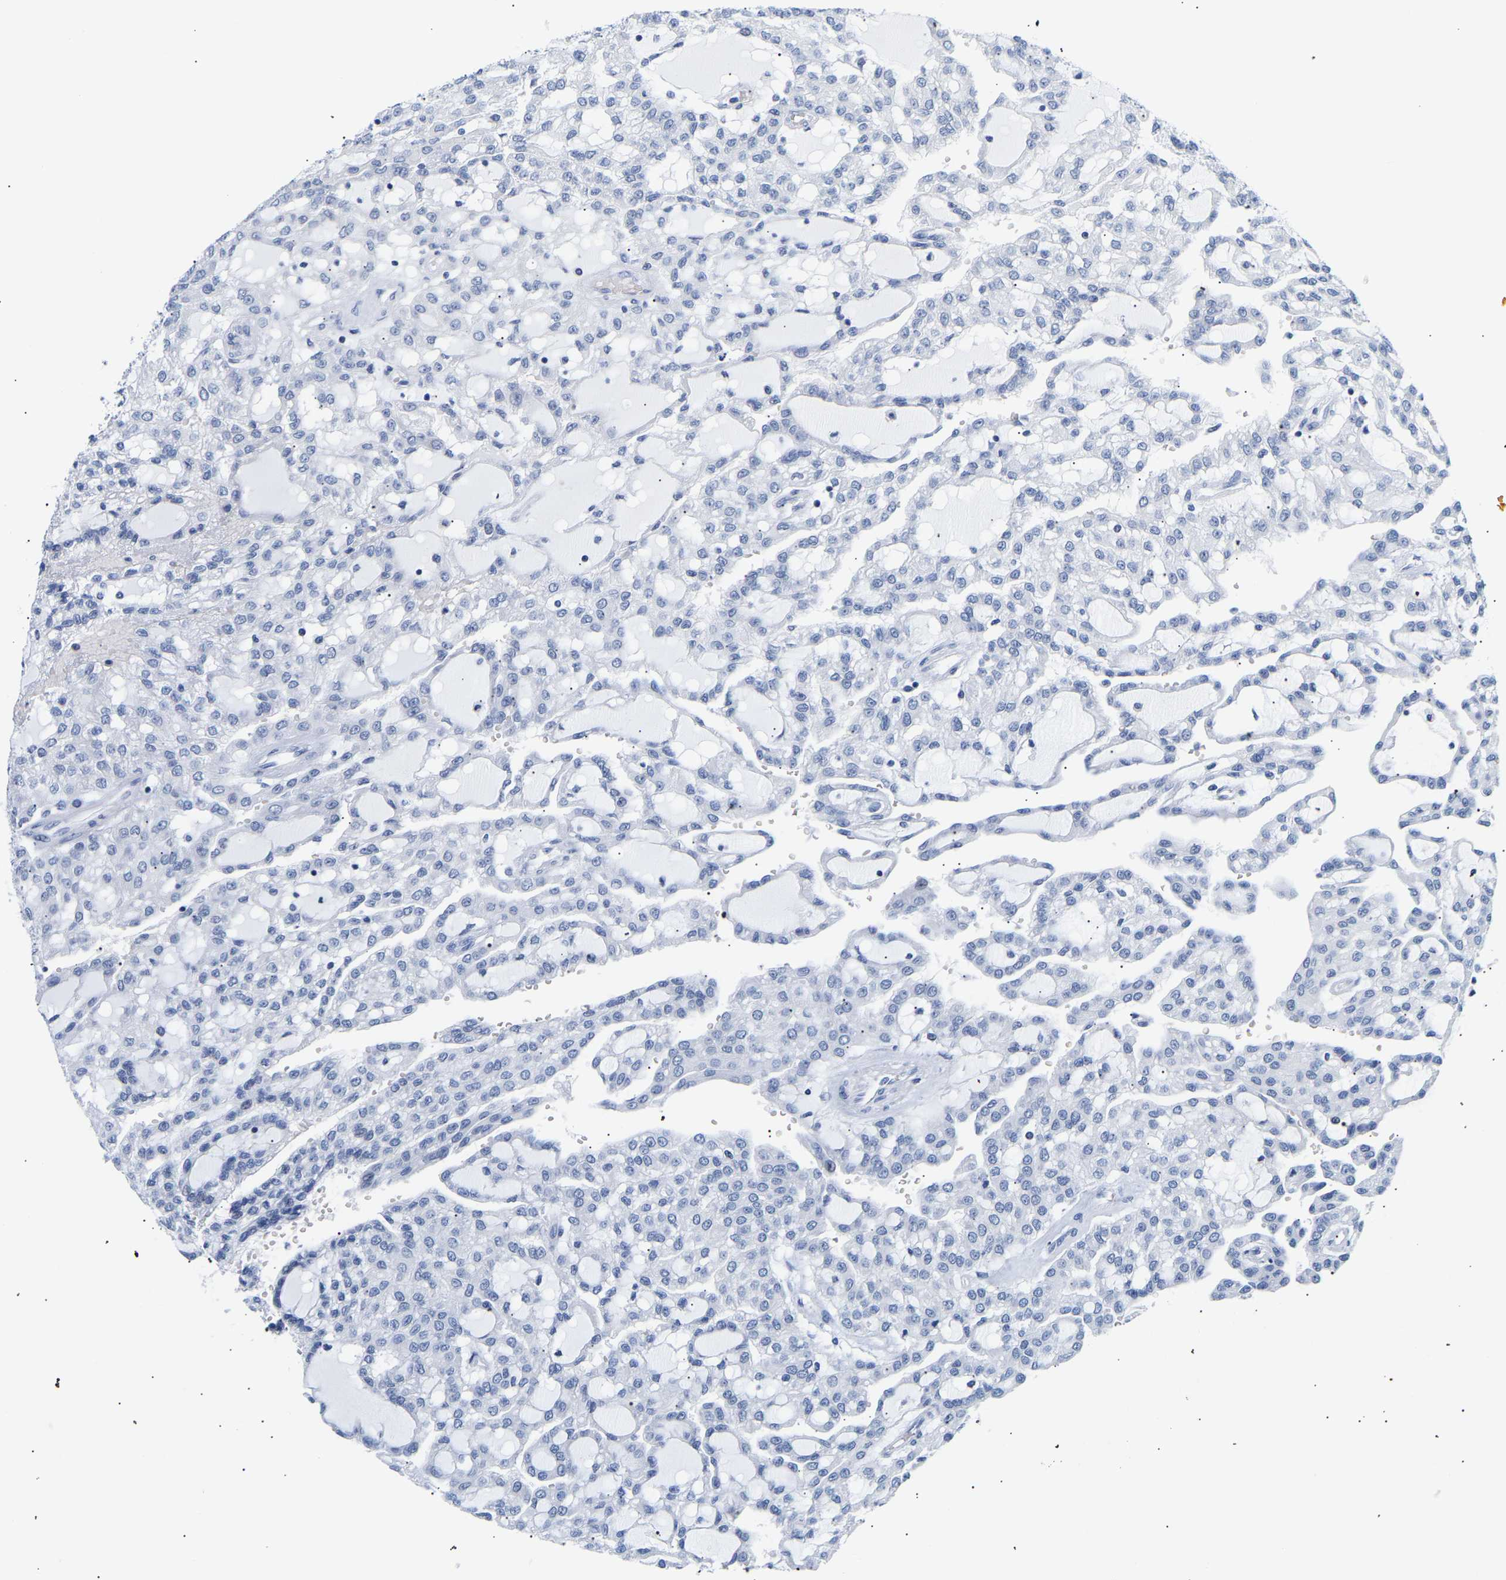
{"staining": {"intensity": "negative", "quantity": "none", "location": "none"}, "tissue": "renal cancer", "cell_type": "Tumor cells", "image_type": "cancer", "snomed": [{"axis": "morphology", "description": "Adenocarcinoma, NOS"}, {"axis": "topography", "description": "Kidney"}], "caption": "This is an immunohistochemistry (IHC) micrograph of human renal adenocarcinoma. There is no positivity in tumor cells.", "gene": "SPINK2", "patient": {"sex": "male", "age": 63}}